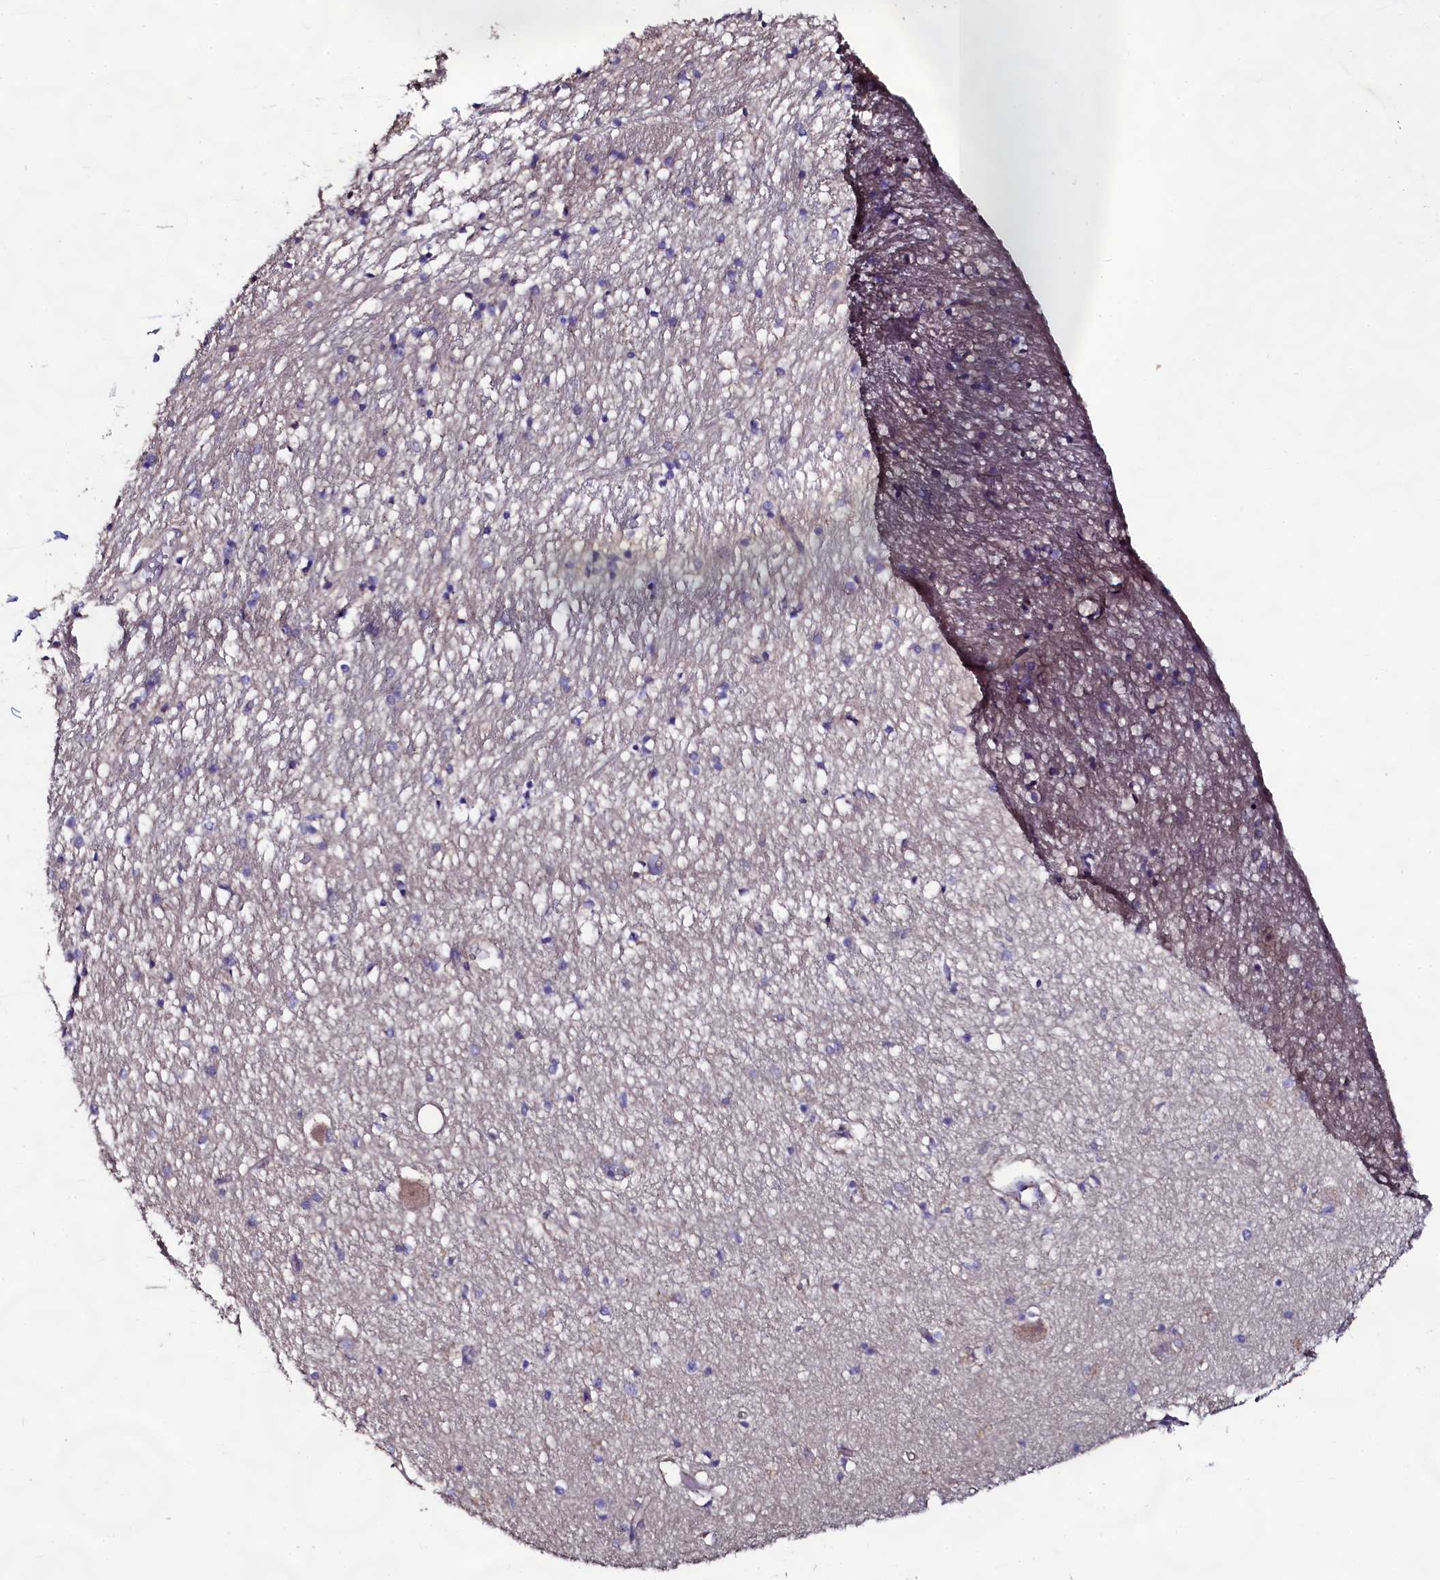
{"staining": {"intensity": "weak", "quantity": "<25%", "location": "cytoplasmic/membranous"}, "tissue": "hippocampus", "cell_type": "Glial cells", "image_type": "normal", "snomed": [{"axis": "morphology", "description": "Normal tissue, NOS"}, {"axis": "topography", "description": "Hippocampus"}], "caption": "This image is of benign hippocampus stained with immunohistochemistry to label a protein in brown with the nuclei are counter-stained blue. There is no staining in glial cells.", "gene": "USPL1", "patient": {"sex": "female", "age": 64}}